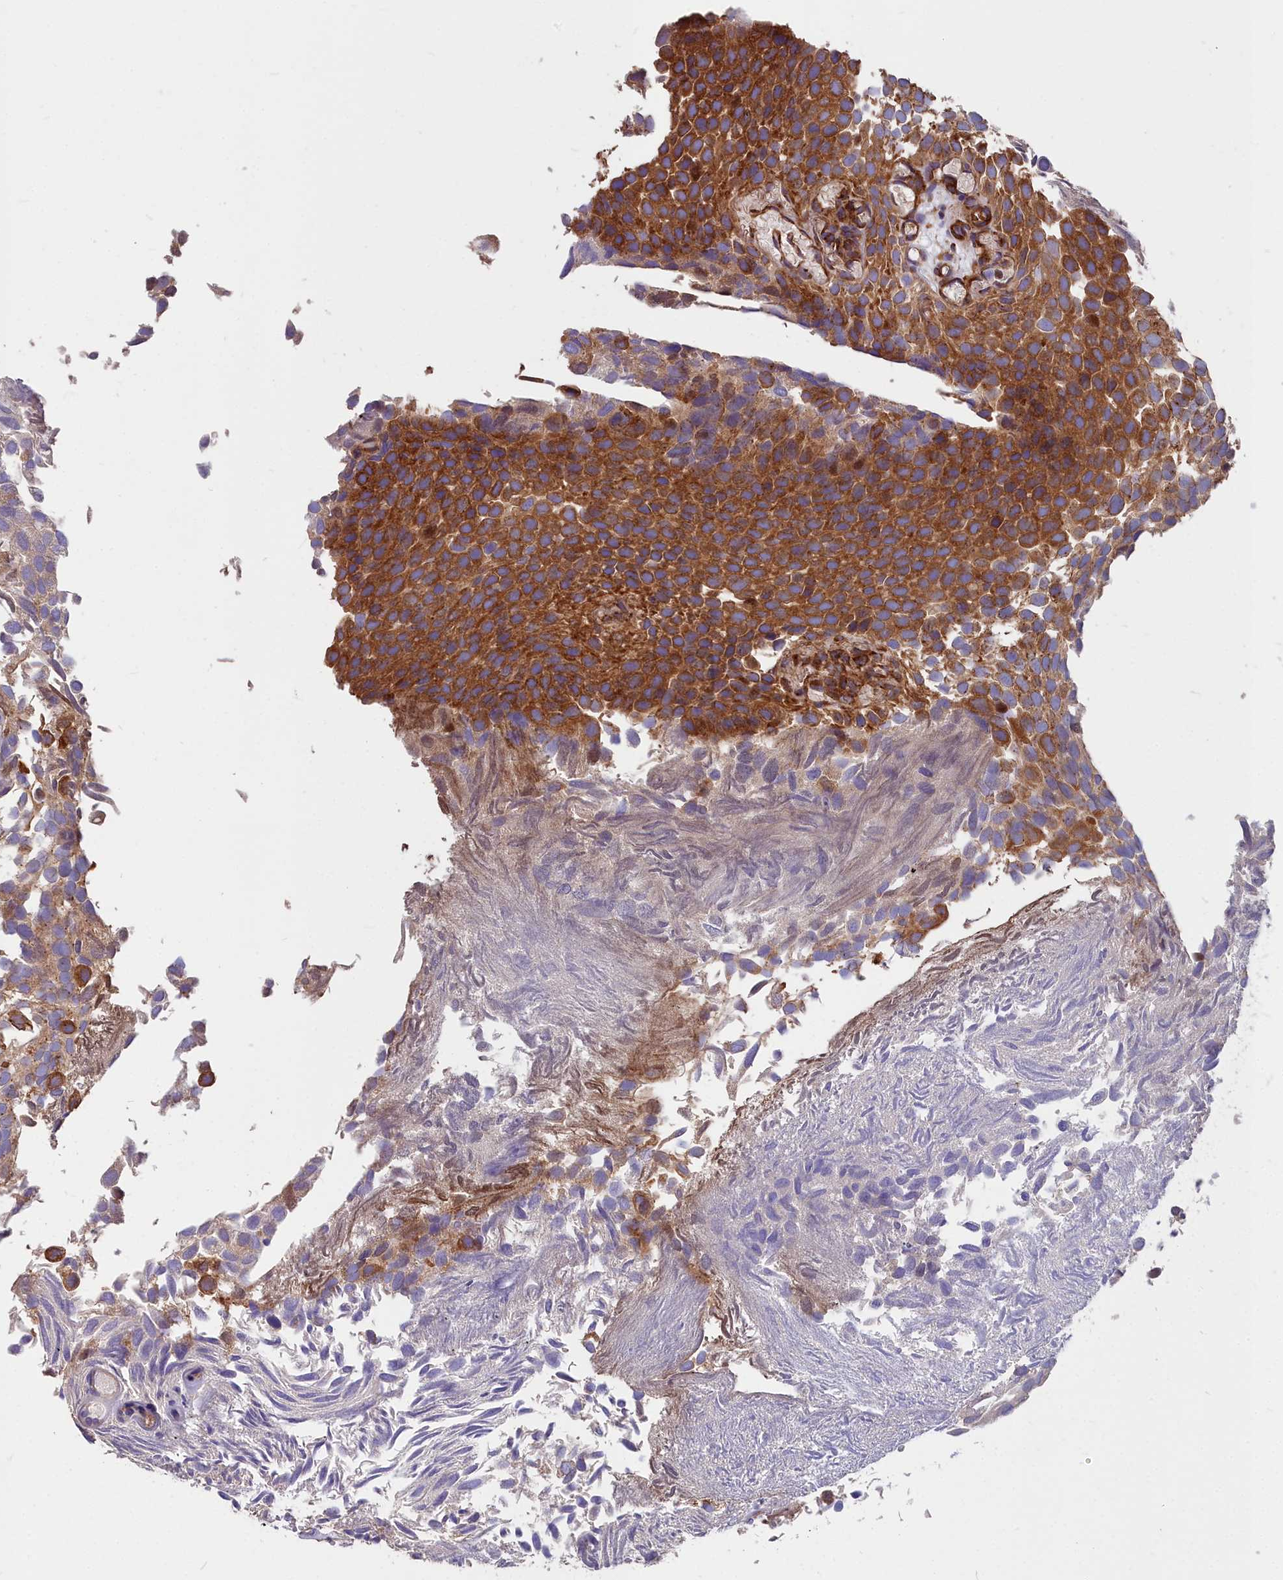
{"staining": {"intensity": "strong", "quantity": ">75%", "location": "cytoplasmic/membranous"}, "tissue": "urothelial cancer", "cell_type": "Tumor cells", "image_type": "cancer", "snomed": [{"axis": "morphology", "description": "Urothelial carcinoma, Low grade"}, {"axis": "topography", "description": "Urinary bladder"}], "caption": "Strong cytoplasmic/membranous expression for a protein is appreciated in approximately >75% of tumor cells of urothelial cancer using immunohistochemistry.", "gene": "DCTN3", "patient": {"sex": "male", "age": 89}}